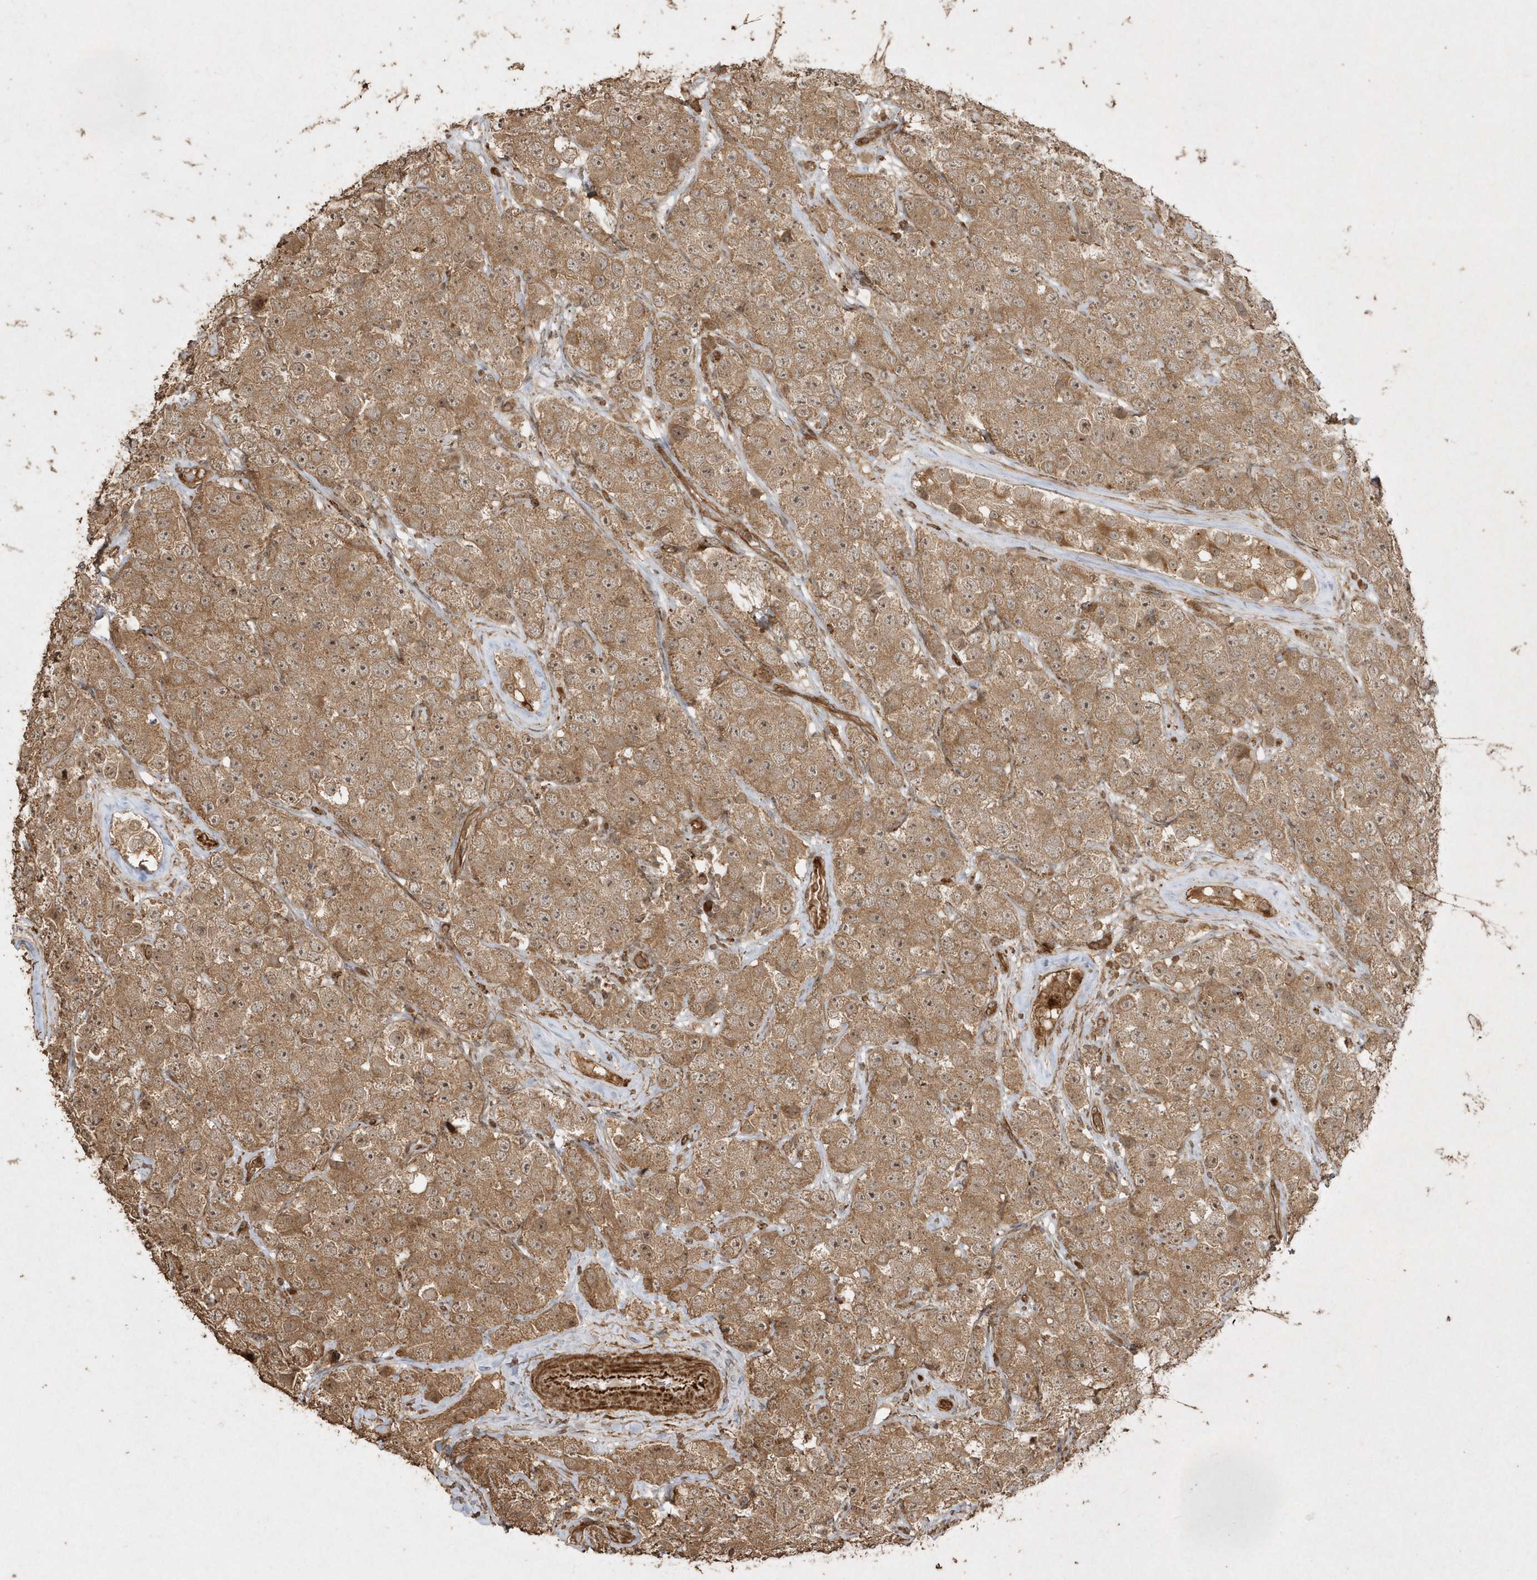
{"staining": {"intensity": "moderate", "quantity": ">75%", "location": "cytoplasmic/membranous"}, "tissue": "testis cancer", "cell_type": "Tumor cells", "image_type": "cancer", "snomed": [{"axis": "morphology", "description": "Seminoma, NOS"}, {"axis": "topography", "description": "Testis"}], "caption": "Testis cancer tissue displays moderate cytoplasmic/membranous staining in approximately >75% of tumor cells", "gene": "AVPI1", "patient": {"sex": "male", "age": 28}}